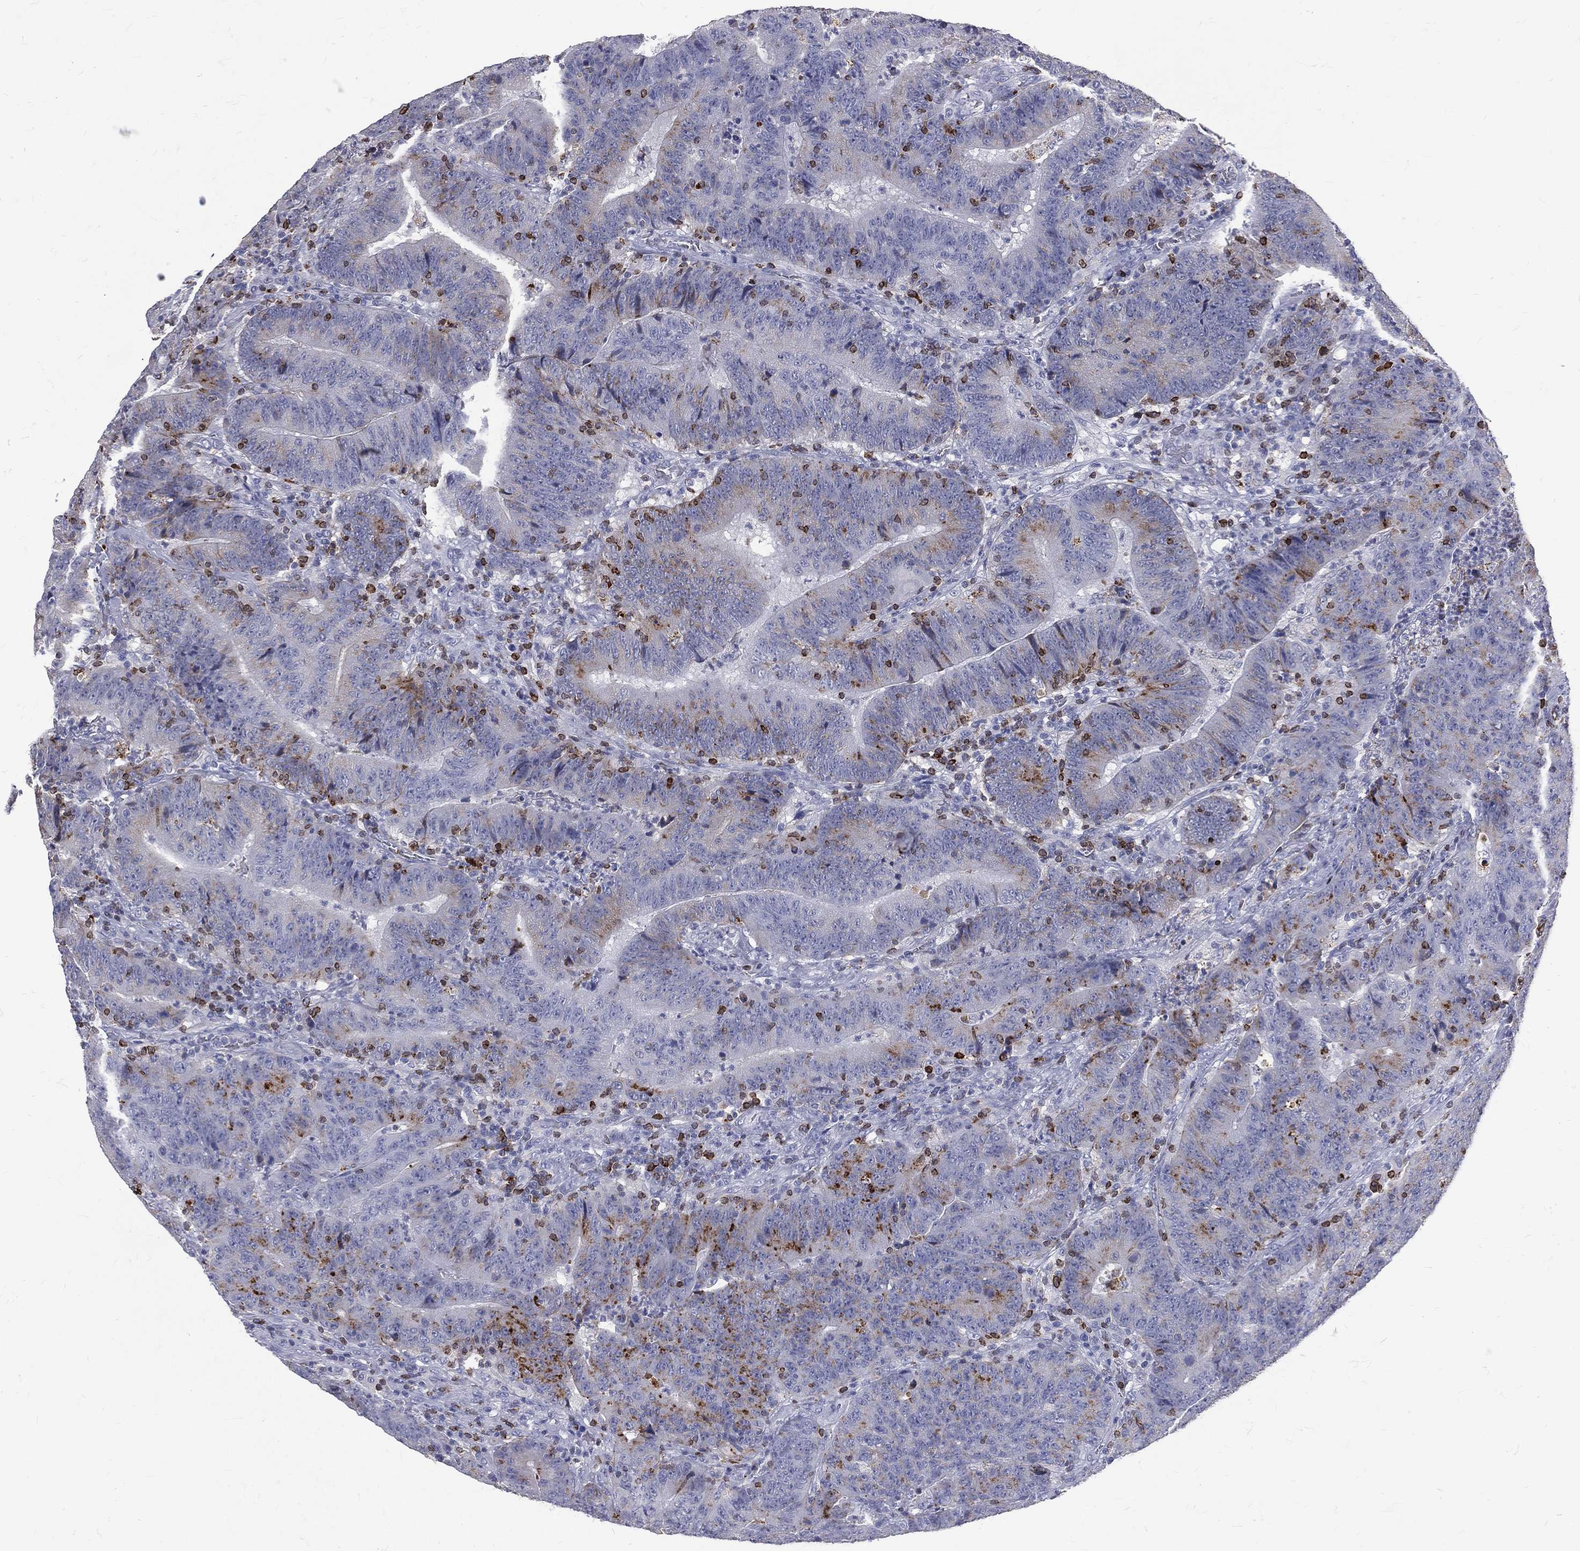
{"staining": {"intensity": "negative", "quantity": "none", "location": "none"}, "tissue": "colorectal cancer", "cell_type": "Tumor cells", "image_type": "cancer", "snomed": [{"axis": "morphology", "description": "Adenocarcinoma, NOS"}, {"axis": "topography", "description": "Colon"}], "caption": "Immunohistochemical staining of colorectal adenocarcinoma displays no significant expression in tumor cells. (Stains: DAB immunohistochemistry with hematoxylin counter stain, Microscopy: brightfield microscopy at high magnification).", "gene": "CTSW", "patient": {"sex": "female", "age": 75}}